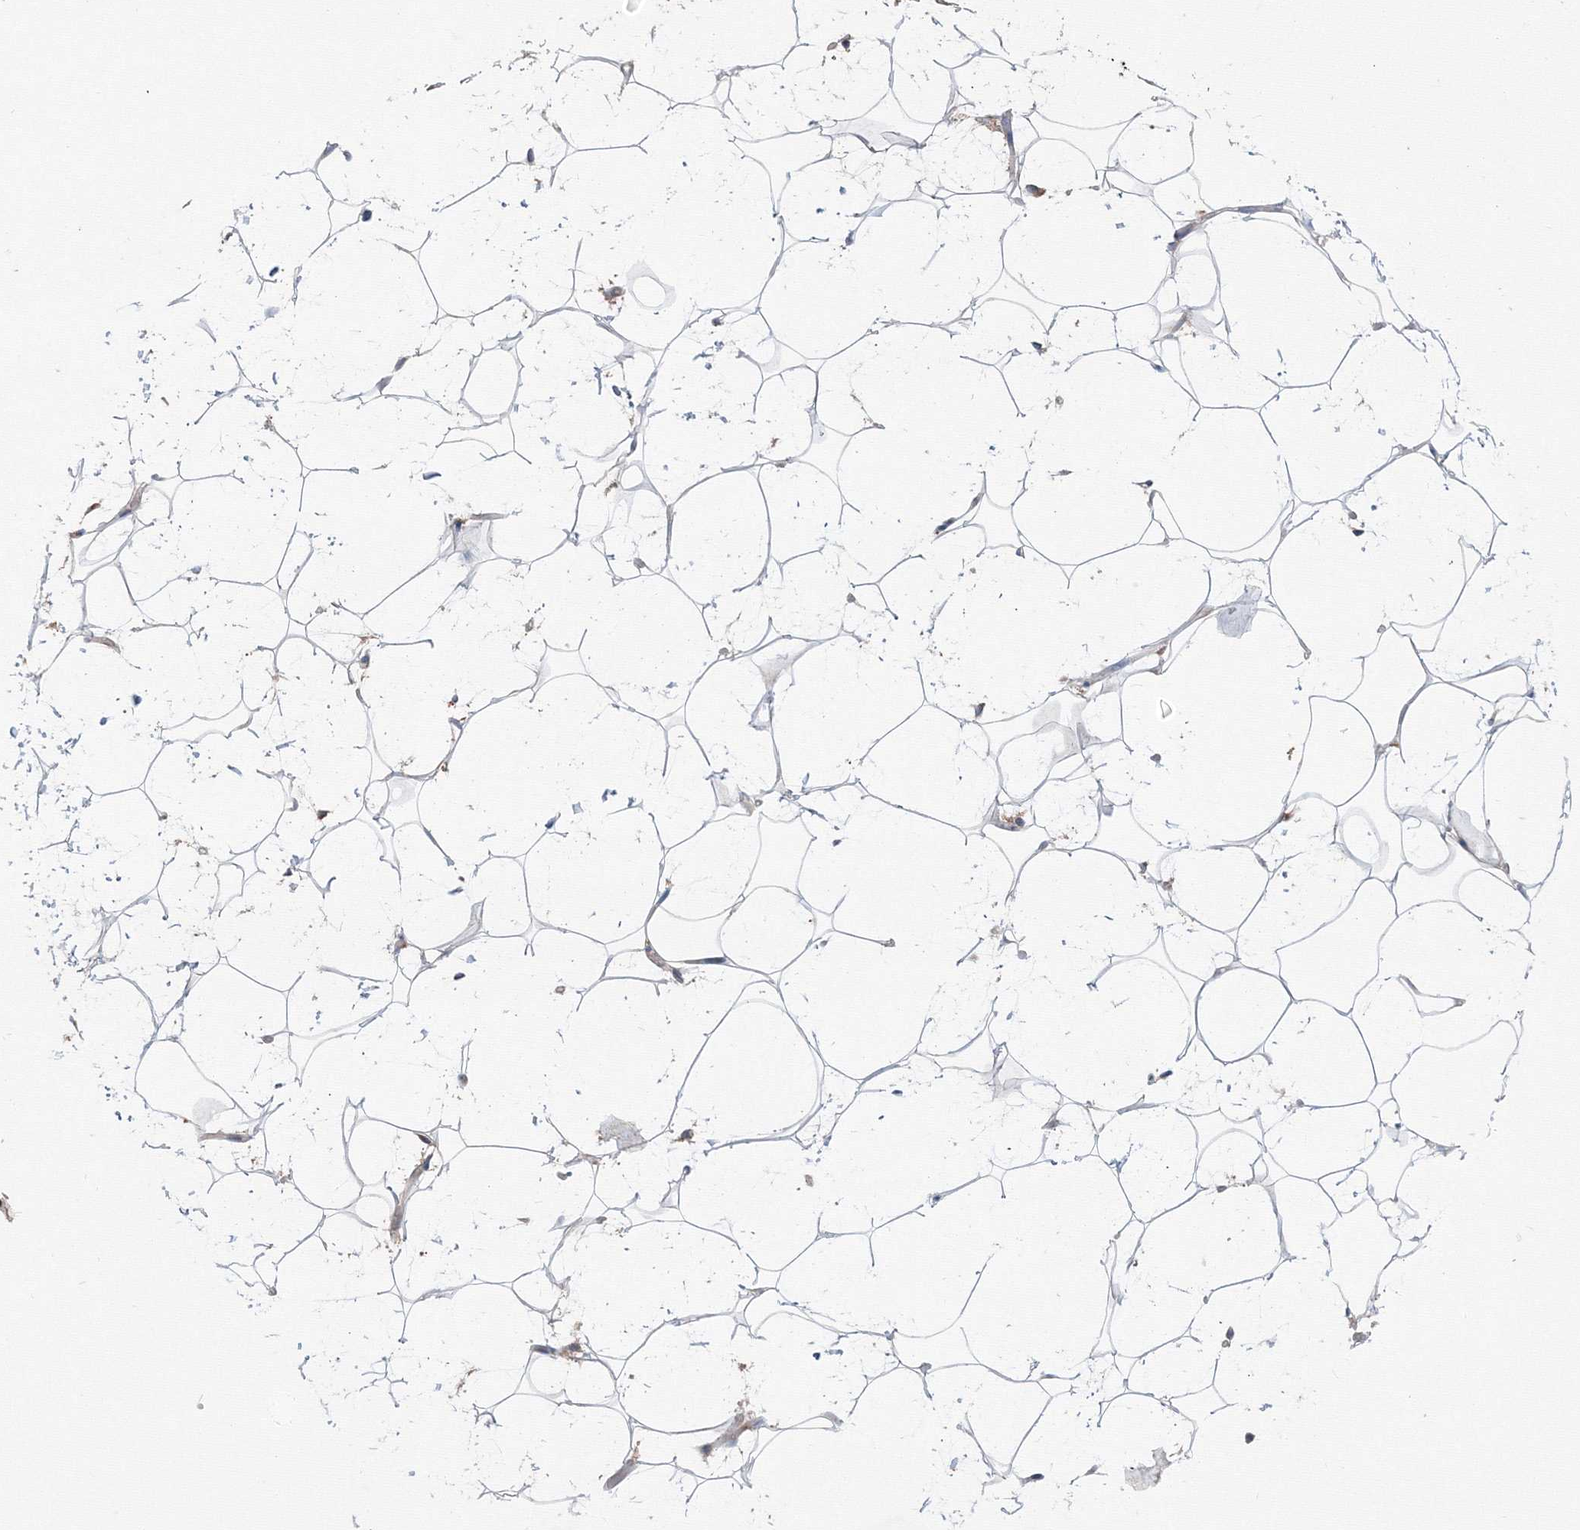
{"staining": {"intensity": "negative", "quantity": "none", "location": "none"}, "tissue": "adipose tissue", "cell_type": "Adipocytes", "image_type": "normal", "snomed": [{"axis": "morphology", "description": "Normal tissue, NOS"}, {"axis": "topography", "description": "Breast"}], "caption": "There is no significant expression in adipocytes of adipose tissue. Brightfield microscopy of immunohistochemistry (IHC) stained with DAB (3,3'-diaminobenzidine) (brown) and hematoxylin (blue), captured at high magnification.", "gene": "SH3PXD2A", "patient": {"sex": "female", "age": 26}}